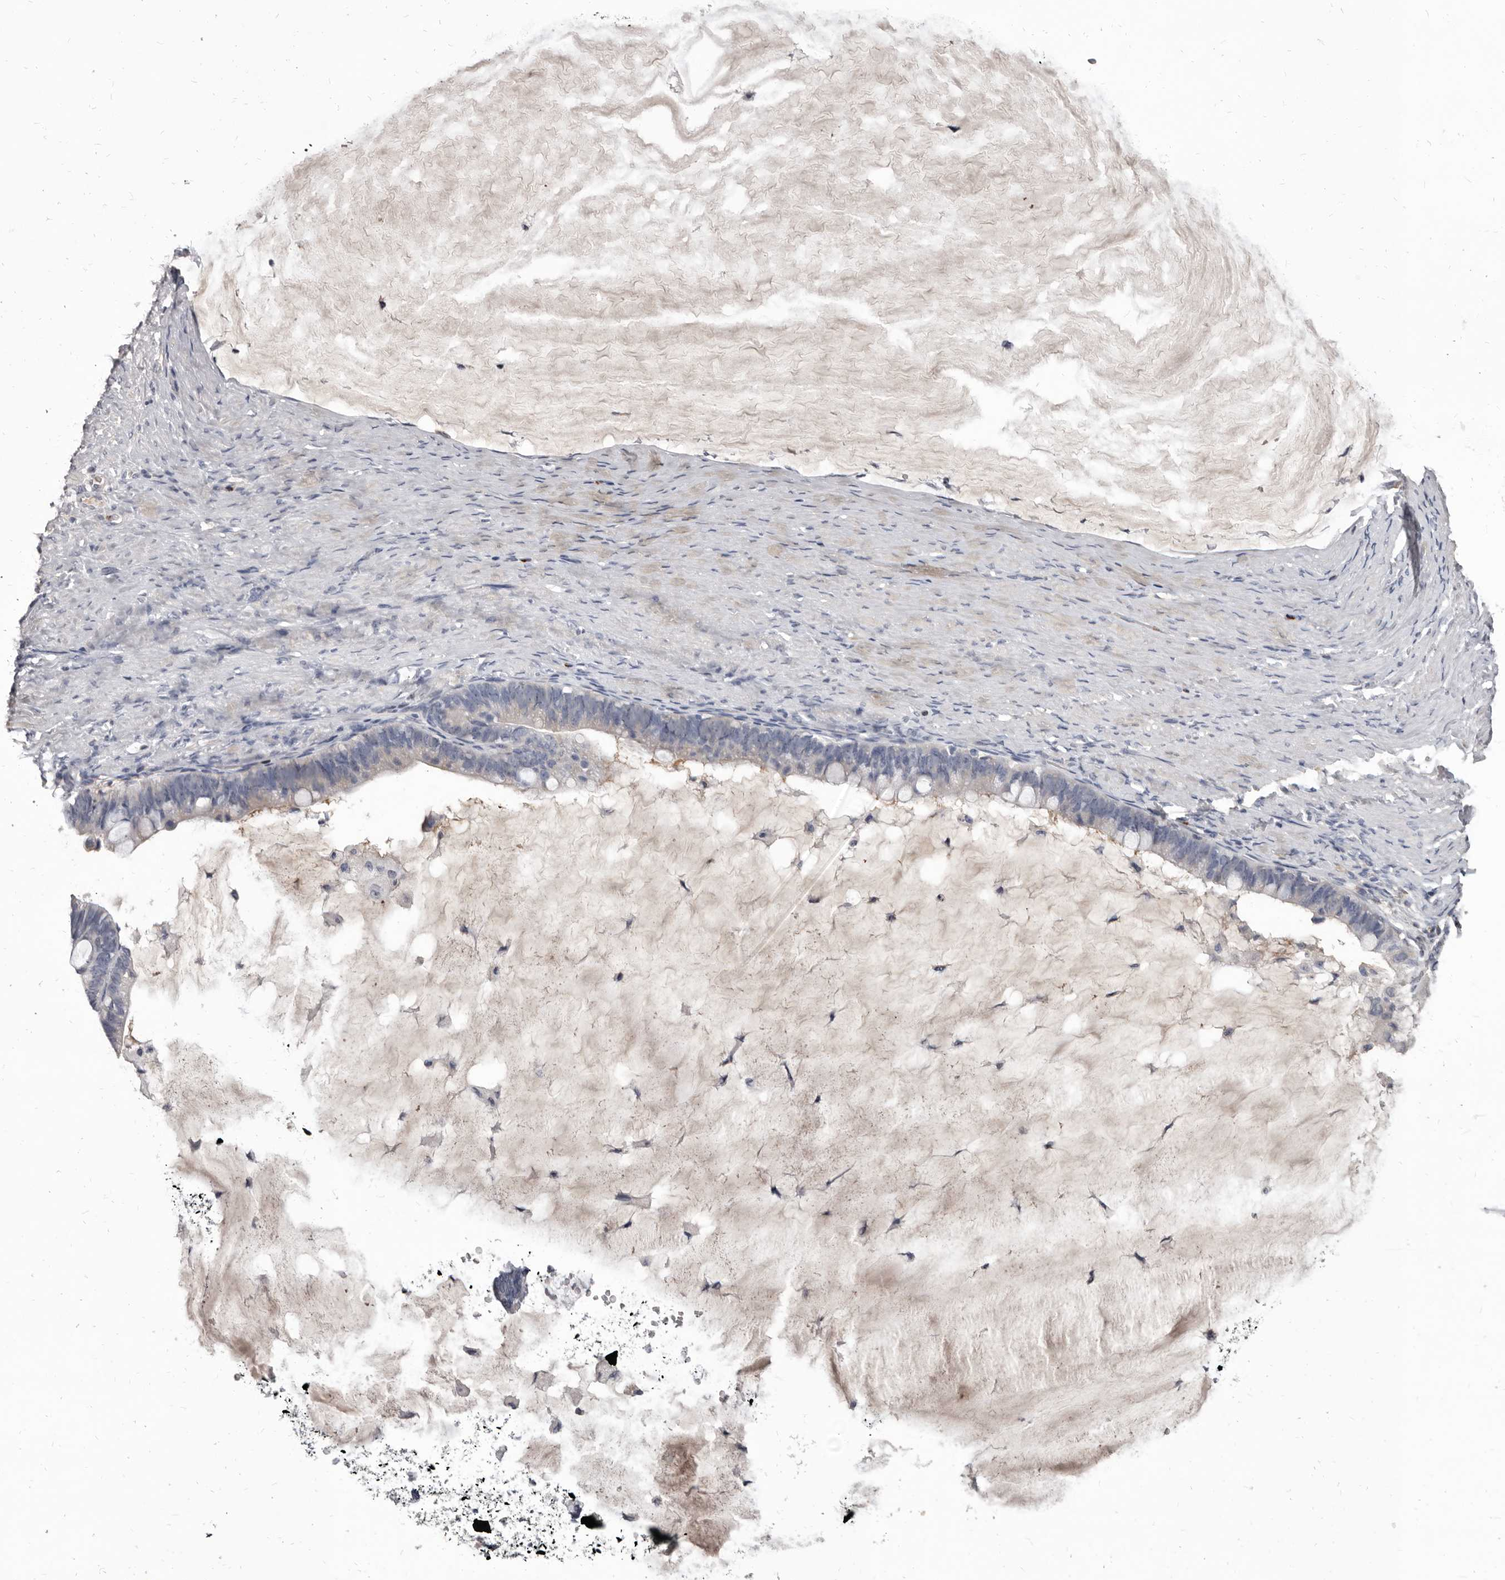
{"staining": {"intensity": "negative", "quantity": "none", "location": "none"}, "tissue": "ovarian cancer", "cell_type": "Tumor cells", "image_type": "cancer", "snomed": [{"axis": "morphology", "description": "Cystadenocarcinoma, mucinous, NOS"}, {"axis": "topography", "description": "Ovary"}], "caption": "This is a photomicrograph of immunohistochemistry (IHC) staining of mucinous cystadenocarcinoma (ovarian), which shows no positivity in tumor cells.", "gene": "GZMH", "patient": {"sex": "female", "age": 61}}